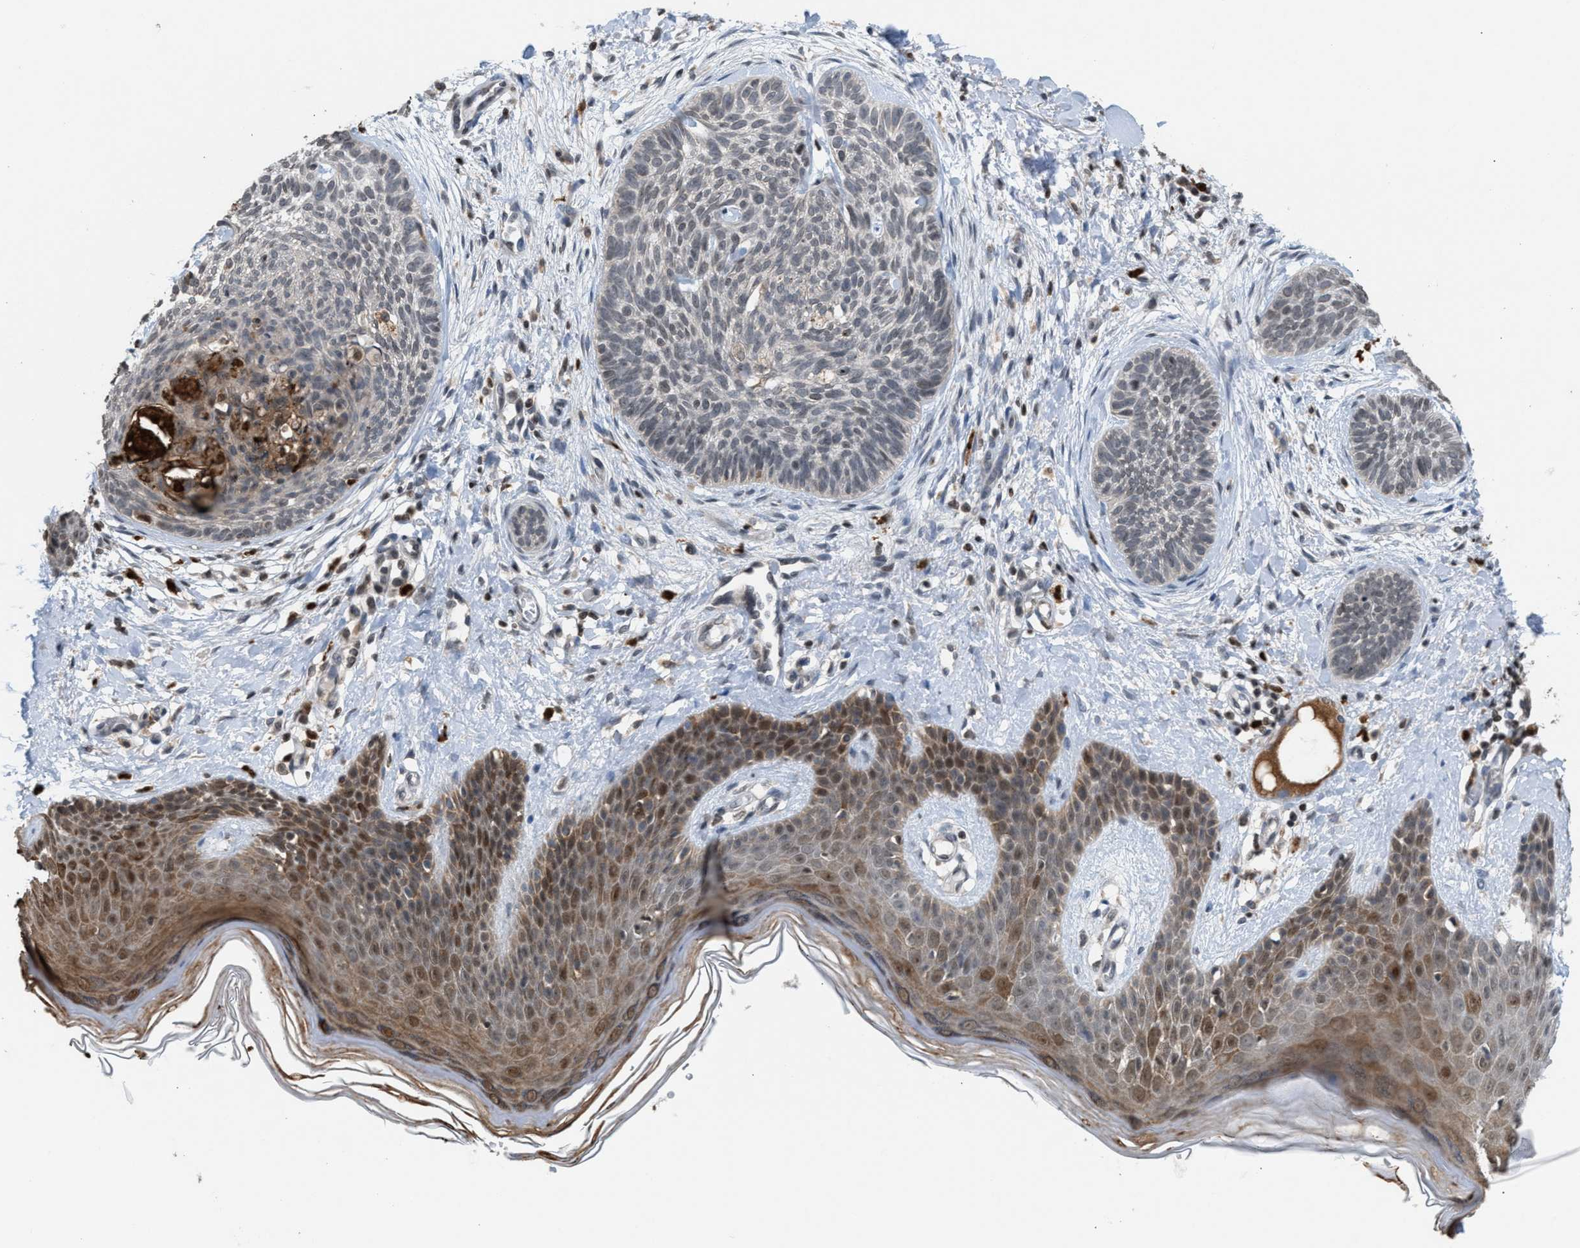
{"staining": {"intensity": "weak", "quantity": "<25%", "location": "cytoplasmic/membranous"}, "tissue": "skin cancer", "cell_type": "Tumor cells", "image_type": "cancer", "snomed": [{"axis": "morphology", "description": "Basal cell carcinoma"}, {"axis": "topography", "description": "Skin"}], "caption": "The immunohistochemistry micrograph has no significant positivity in tumor cells of skin cancer tissue.", "gene": "PRUNE2", "patient": {"sex": "female", "age": 59}}